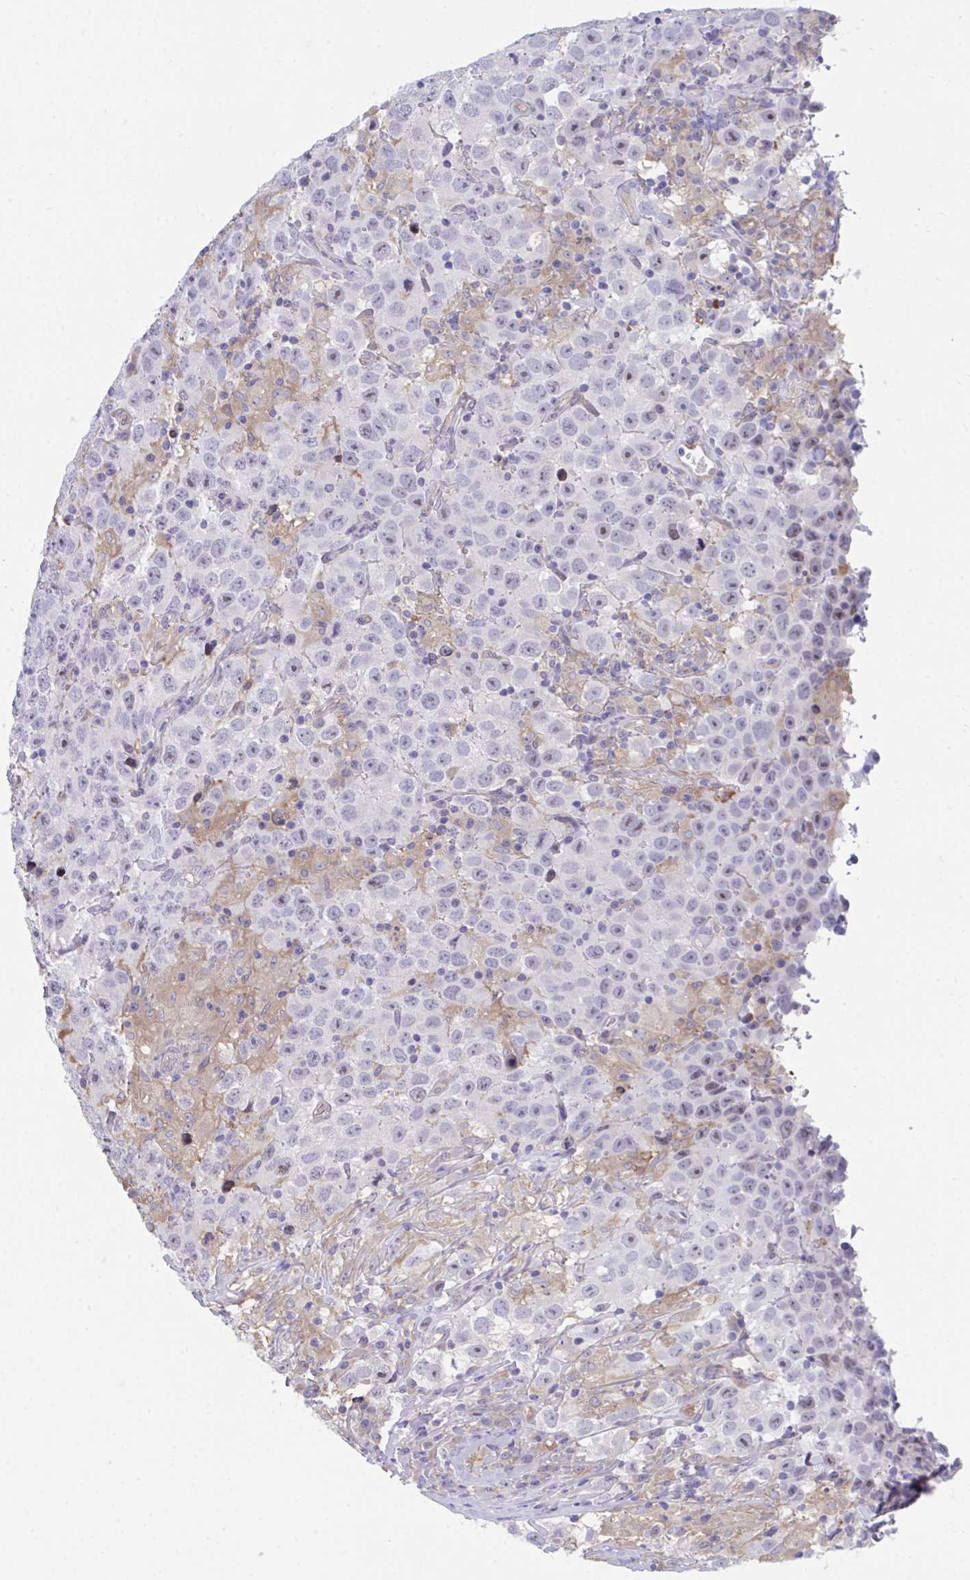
{"staining": {"intensity": "weak", "quantity": "<25%", "location": "nuclear"}, "tissue": "testis cancer", "cell_type": "Tumor cells", "image_type": "cancer", "snomed": [{"axis": "morphology", "description": "Seminoma, NOS"}, {"axis": "topography", "description": "Testis"}], "caption": "Testis seminoma stained for a protein using immunohistochemistry displays no positivity tumor cells.", "gene": "CENPQ", "patient": {"sex": "male", "age": 41}}